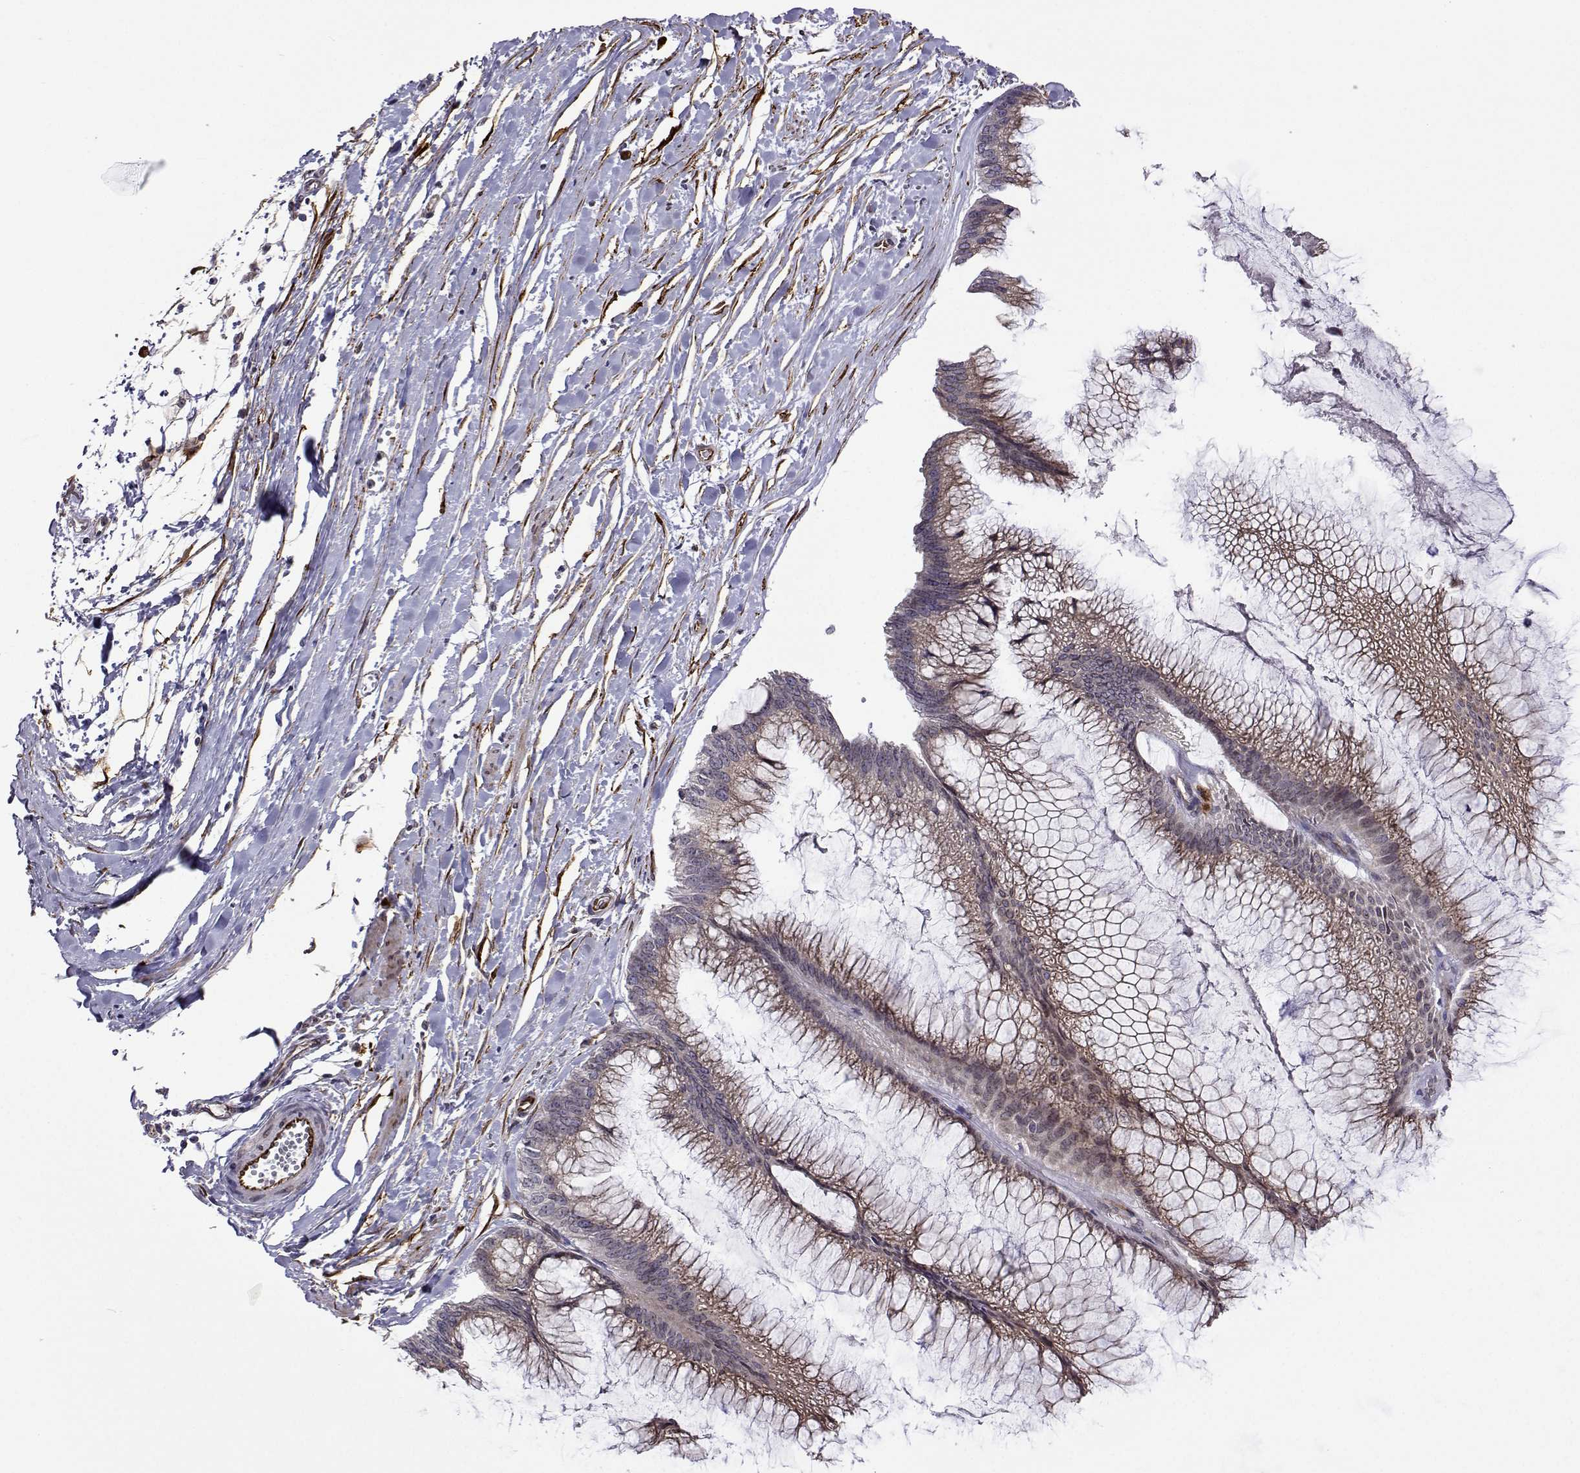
{"staining": {"intensity": "weak", "quantity": "25%-75%", "location": "cytoplasmic/membranous"}, "tissue": "ovarian cancer", "cell_type": "Tumor cells", "image_type": "cancer", "snomed": [{"axis": "morphology", "description": "Cystadenocarcinoma, mucinous, NOS"}, {"axis": "topography", "description": "Ovary"}], "caption": "Protein staining of ovarian cancer (mucinous cystadenocarcinoma) tissue displays weak cytoplasmic/membranous staining in about 25%-75% of tumor cells. The staining is performed using DAB brown chromogen to label protein expression. The nuclei are counter-stained blue using hematoxylin.", "gene": "PGRMC2", "patient": {"sex": "female", "age": 44}}